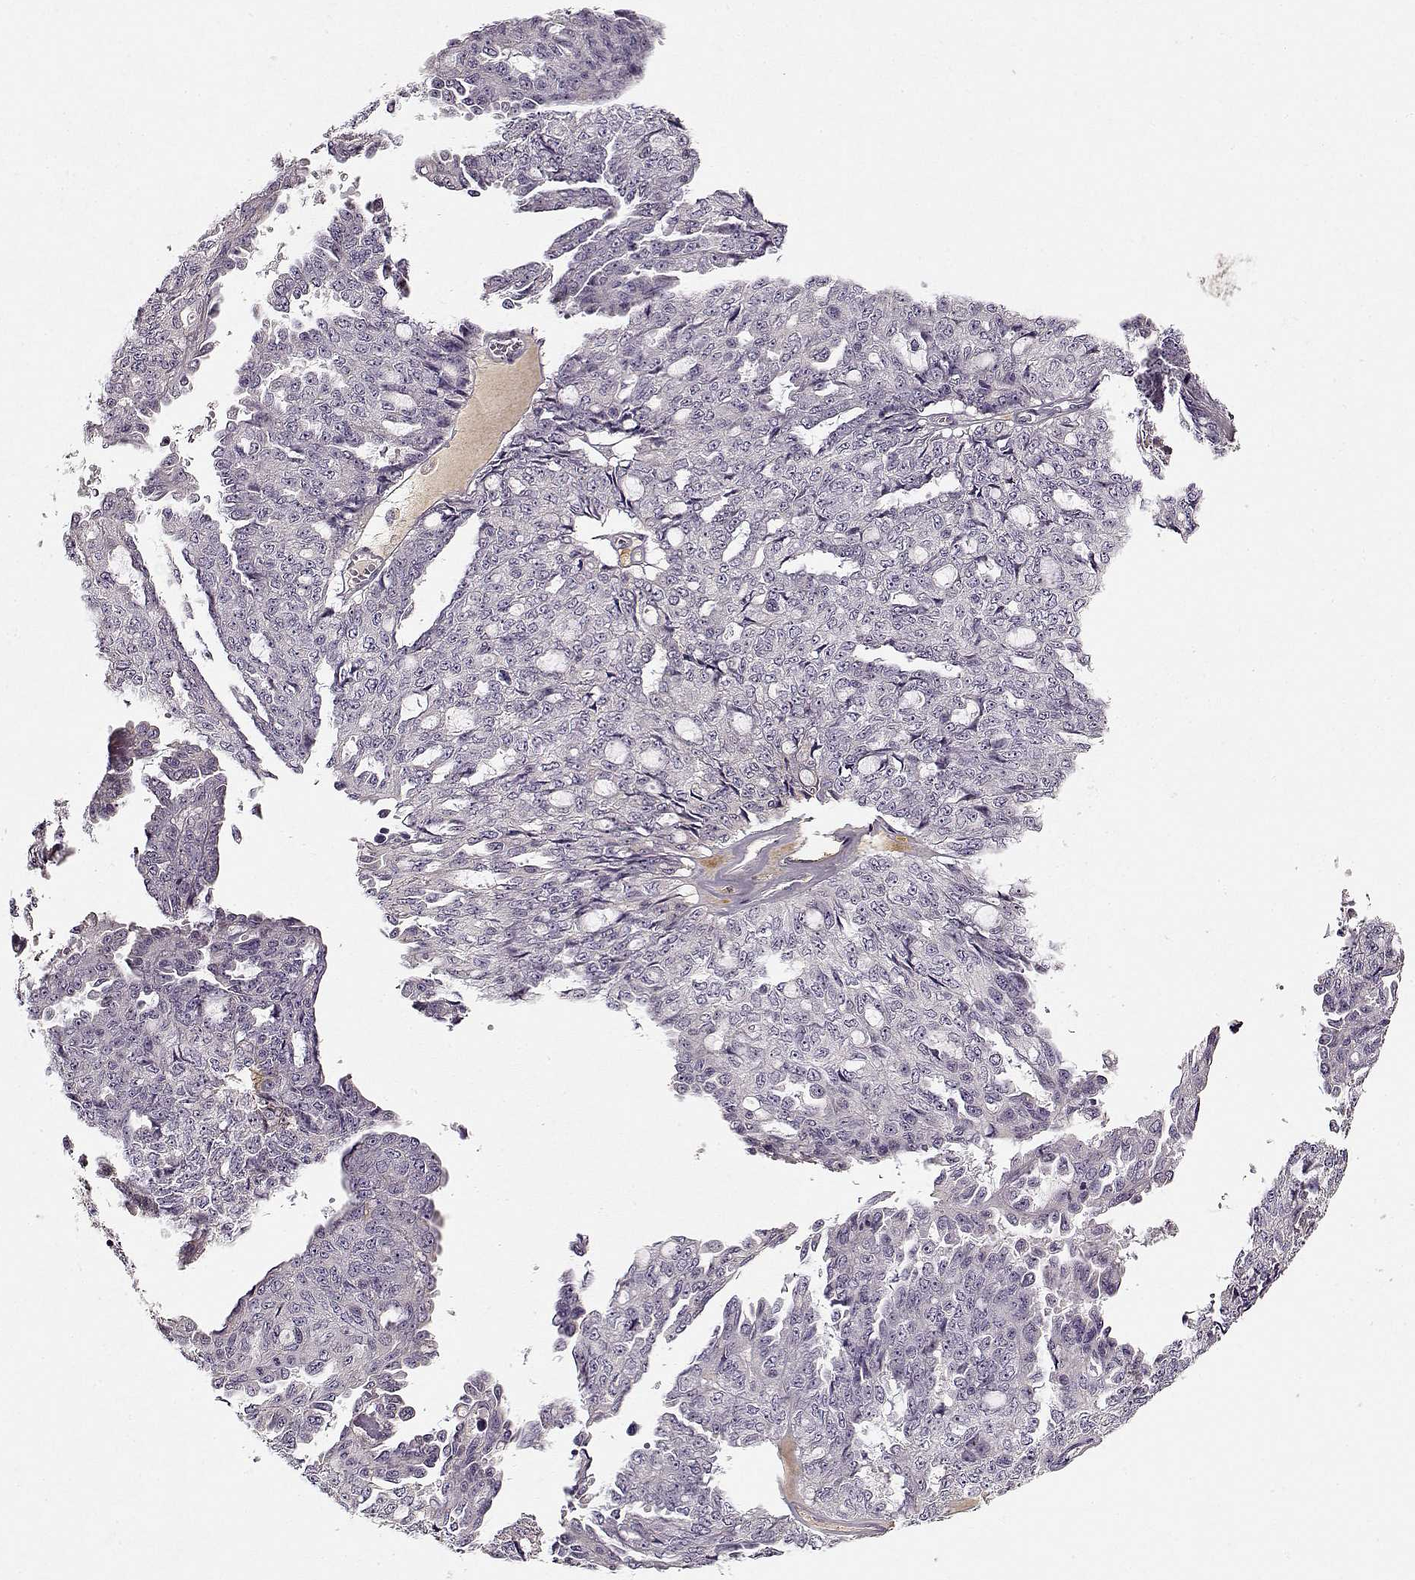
{"staining": {"intensity": "negative", "quantity": "none", "location": "none"}, "tissue": "ovarian cancer", "cell_type": "Tumor cells", "image_type": "cancer", "snomed": [{"axis": "morphology", "description": "Cystadenocarcinoma, serous, NOS"}, {"axis": "topography", "description": "Ovary"}], "caption": "Immunohistochemistry (IHC) micrograph of ovarian cancer (serous cystadenocarcinoma) stained for a protein (brown), which demonstrates no staining in tumor cells.", "gene": "LUM", "patient": {"sex": "female", "age": 71}}